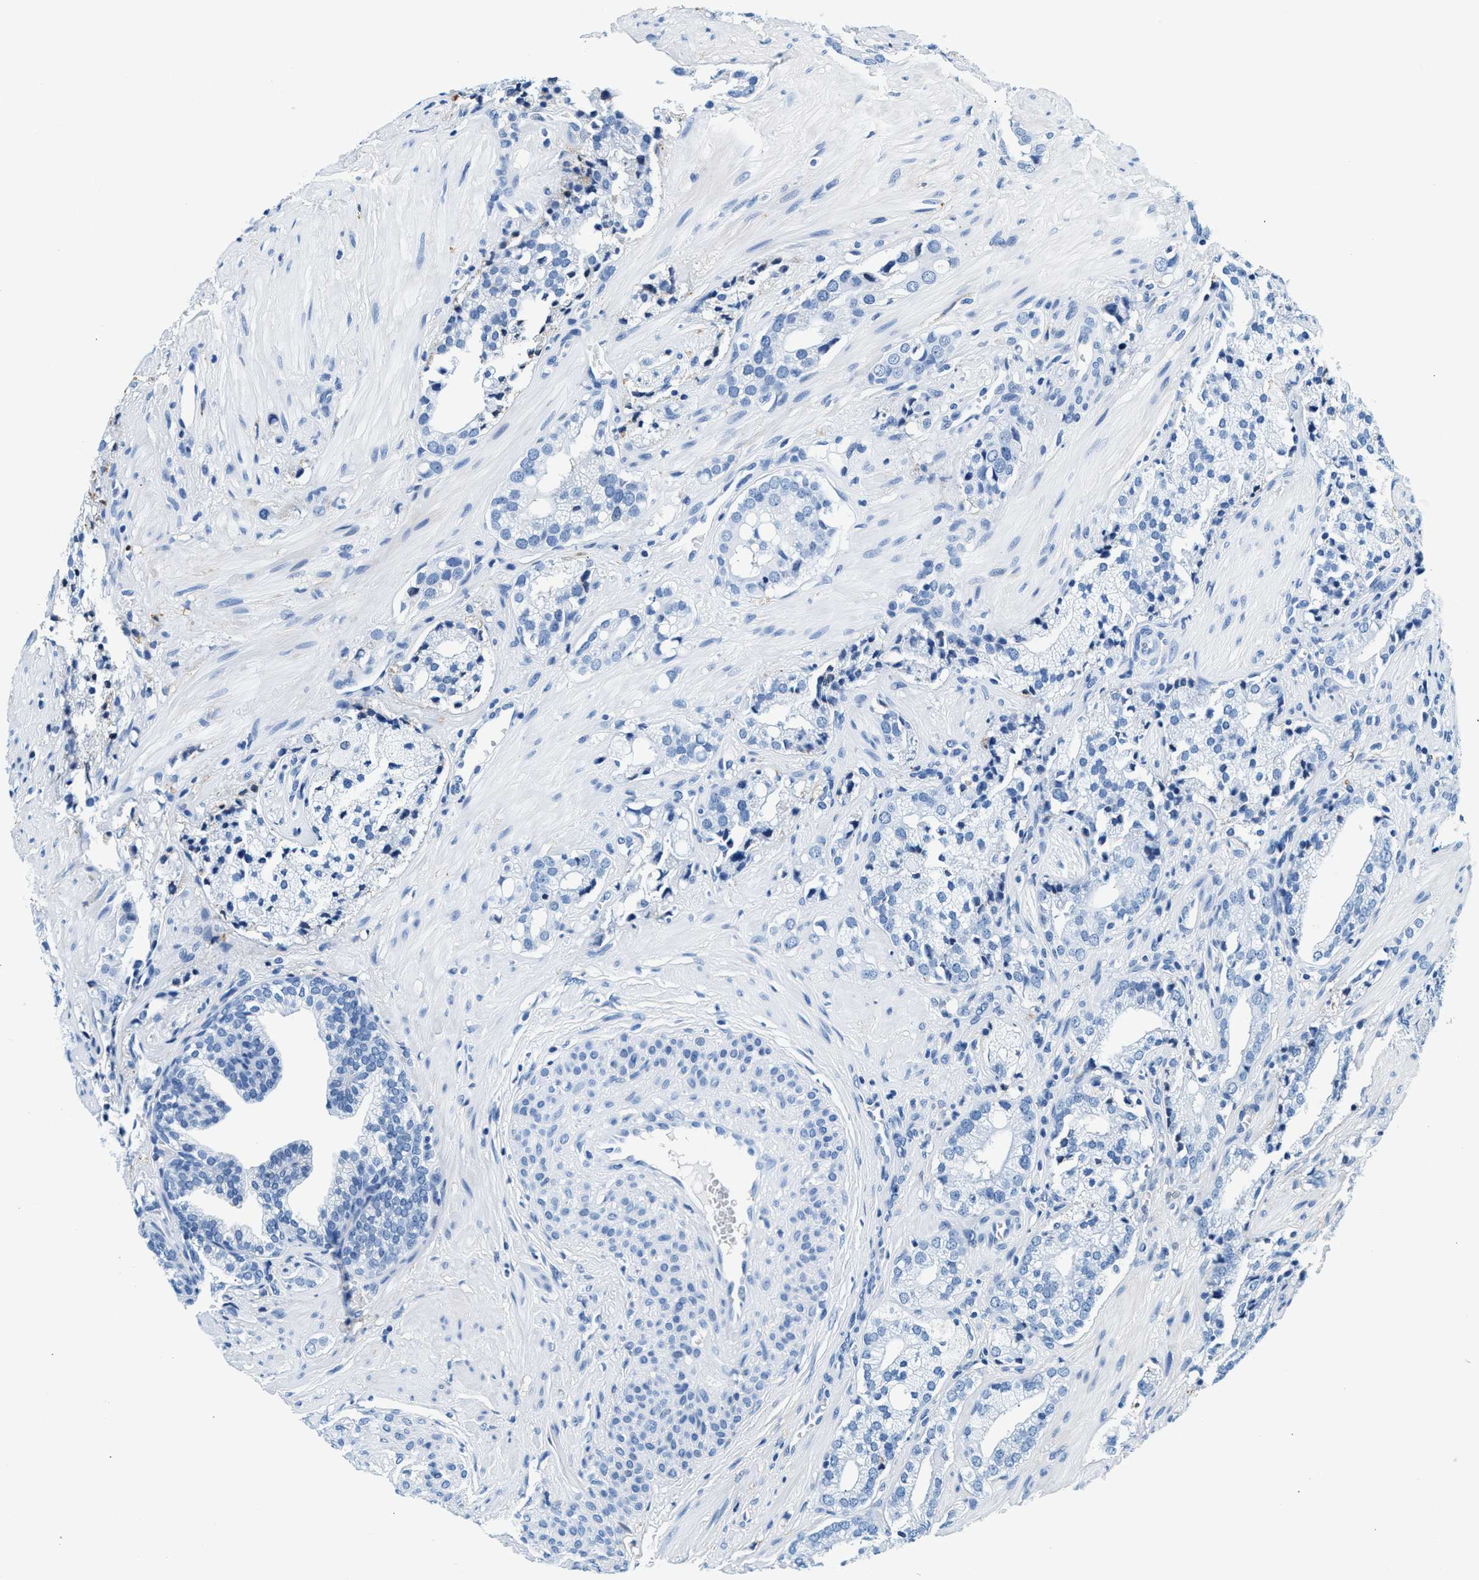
{"staining": {"intensity": "negative", "quantity": "none", "location": "none"}, "tissue": "prostate cancer", "cell_type": "Tumor cells", "image_type": "cancer", "snomed": [{"axis": "morphology", "description": "Adenocarcinoma, High grade"}, {"axis": "topography", "description": "Prostate"}], "caption": "Immunohistochemistry (IHC) image of prostate high-grade adenocarcinoma stained for a protein (brown), which displays no staining in tumor cells.", "gene": "SLFN11", "patient": {"sex": "male", "age": 52}}